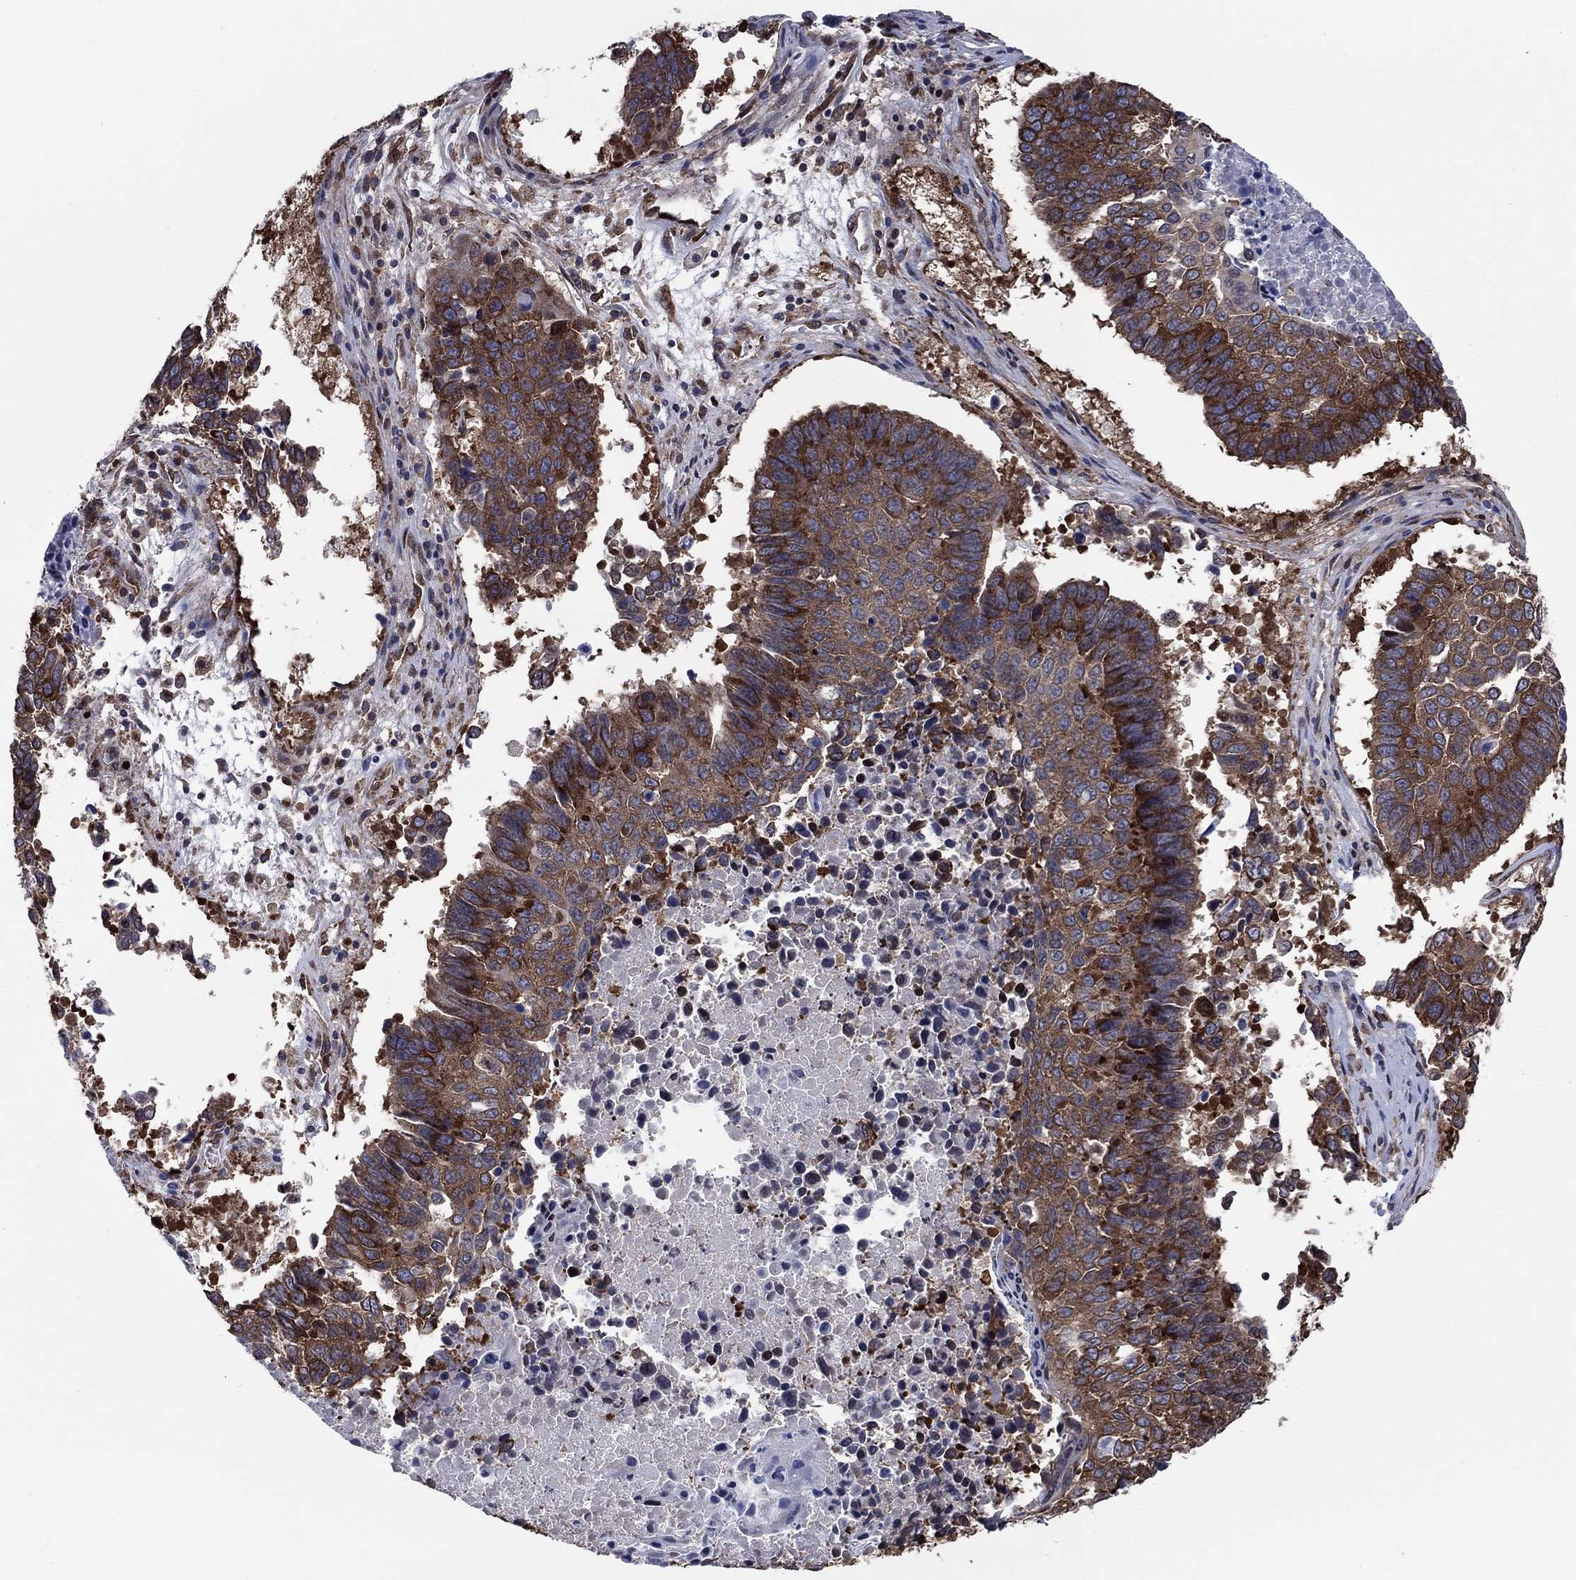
{"staining": {"intensity": "strong", "quantity": "25%-75%", "location": "cytoplasmic/membranous"}, "tissue": "lung cancer", "cell_type": "Tumor cells", "image_type": "cancer", "snomed": [{"axis": "morphology", "description": "Squamous cell carcinoma, NOS"}, {"axis": "topography", "description": "Lung"}], "caption": "Protein expression by IHC reveals strong cytoplasmic/membranous staining in about 25%-75% of tumor cells in lung cancer. (Brightfield microscopy of DAB IHC at high magnification).", "gene": "YBX1", "patient": {"sex": "male", "age": 73}}